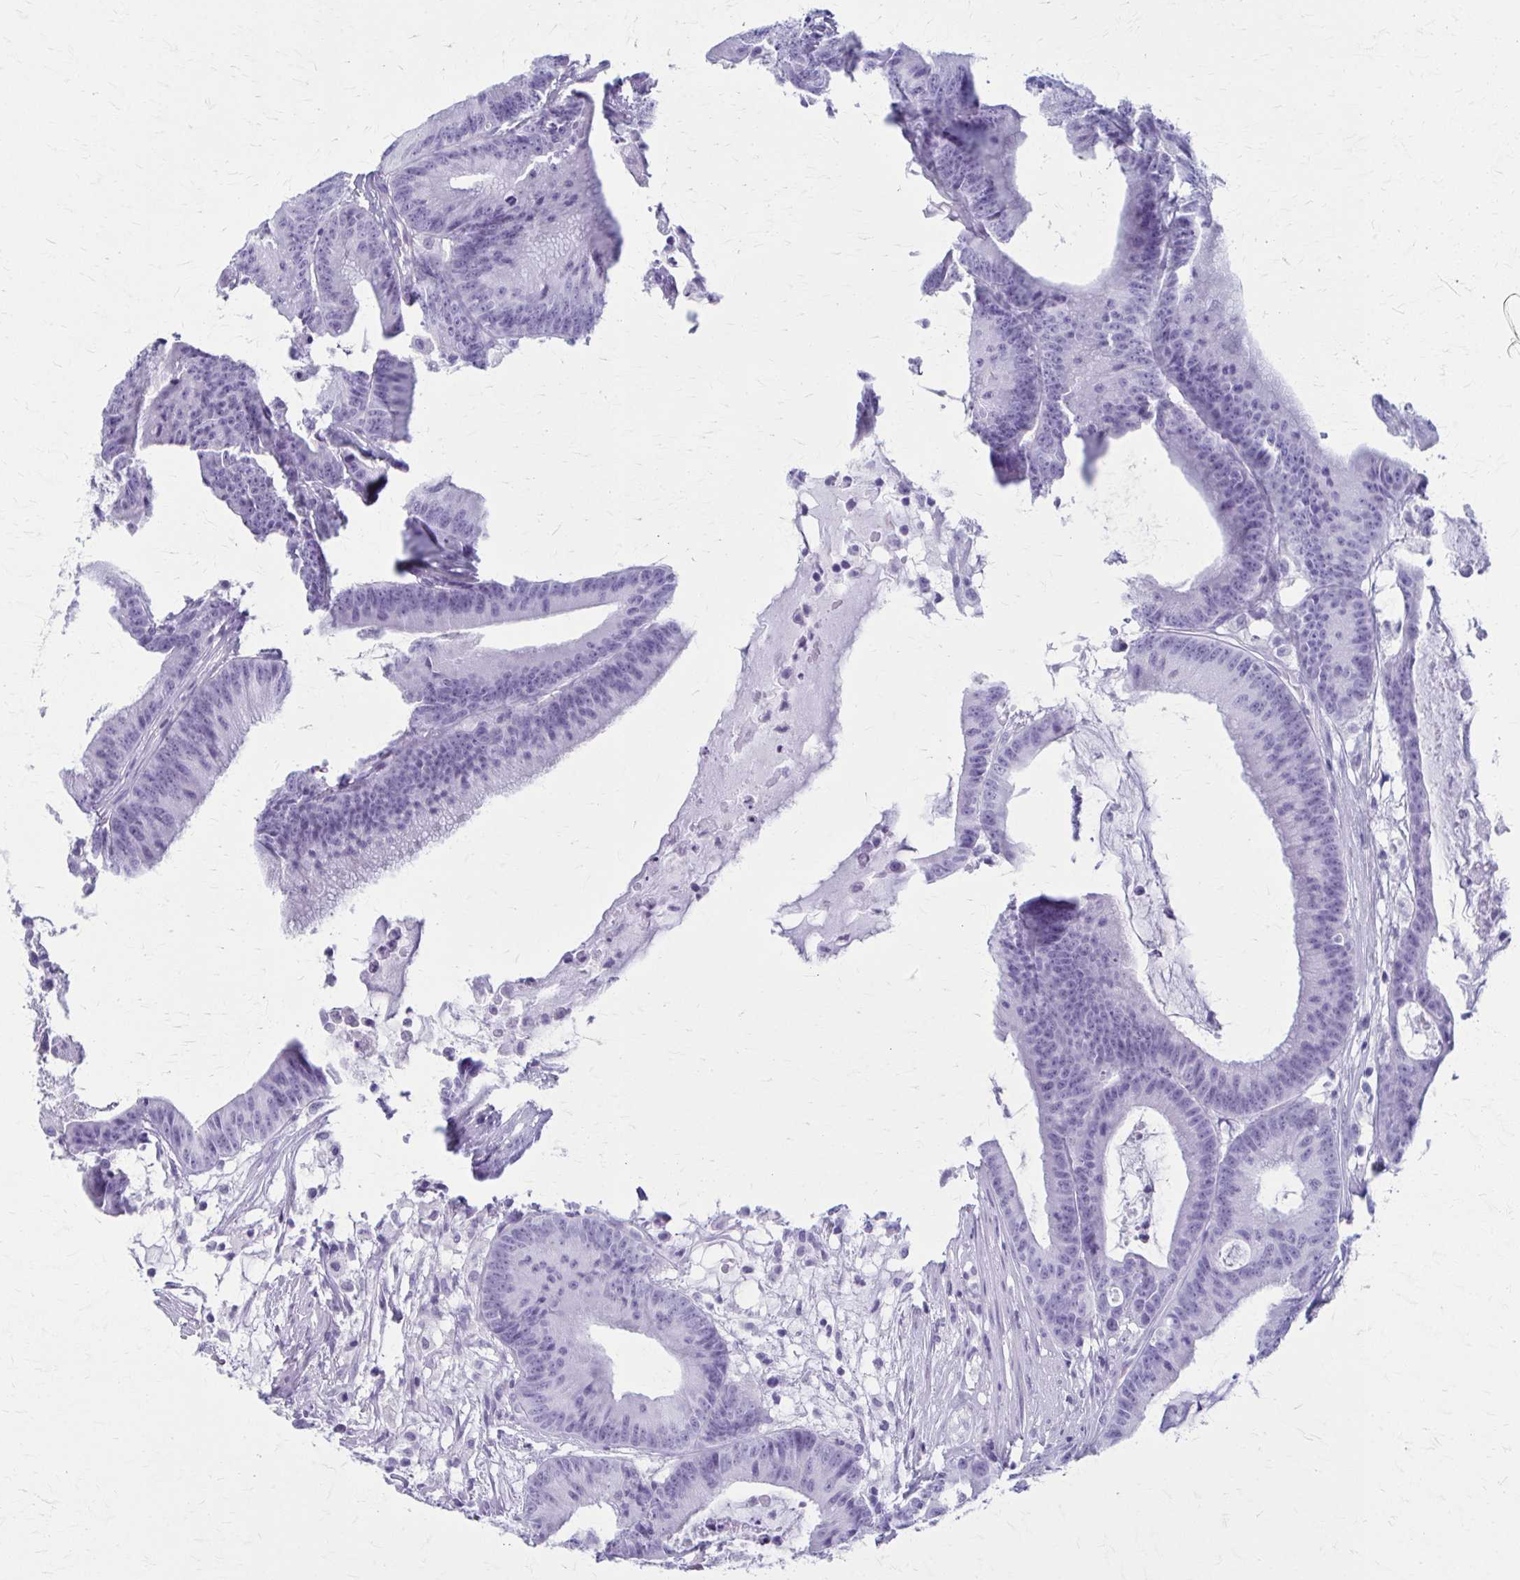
{"staining": {"intensity": "negative", "quantity": "none", "location": "none"}, "tissue": "colorectal cancer", "cell_type": "Tumor cells", "image_type": "cancer", "snomed": [{"axis": "morphology", "description": "Adenocarcinoma, NOS"}, {"axis": "topography", "description": "Colon"}], "caption": "Image shows no protein staining in tumor cells of colorectal adenocarcinoma tissue.", "gene": "CELF5", "patient": {"sex": "female", "age": 78}}